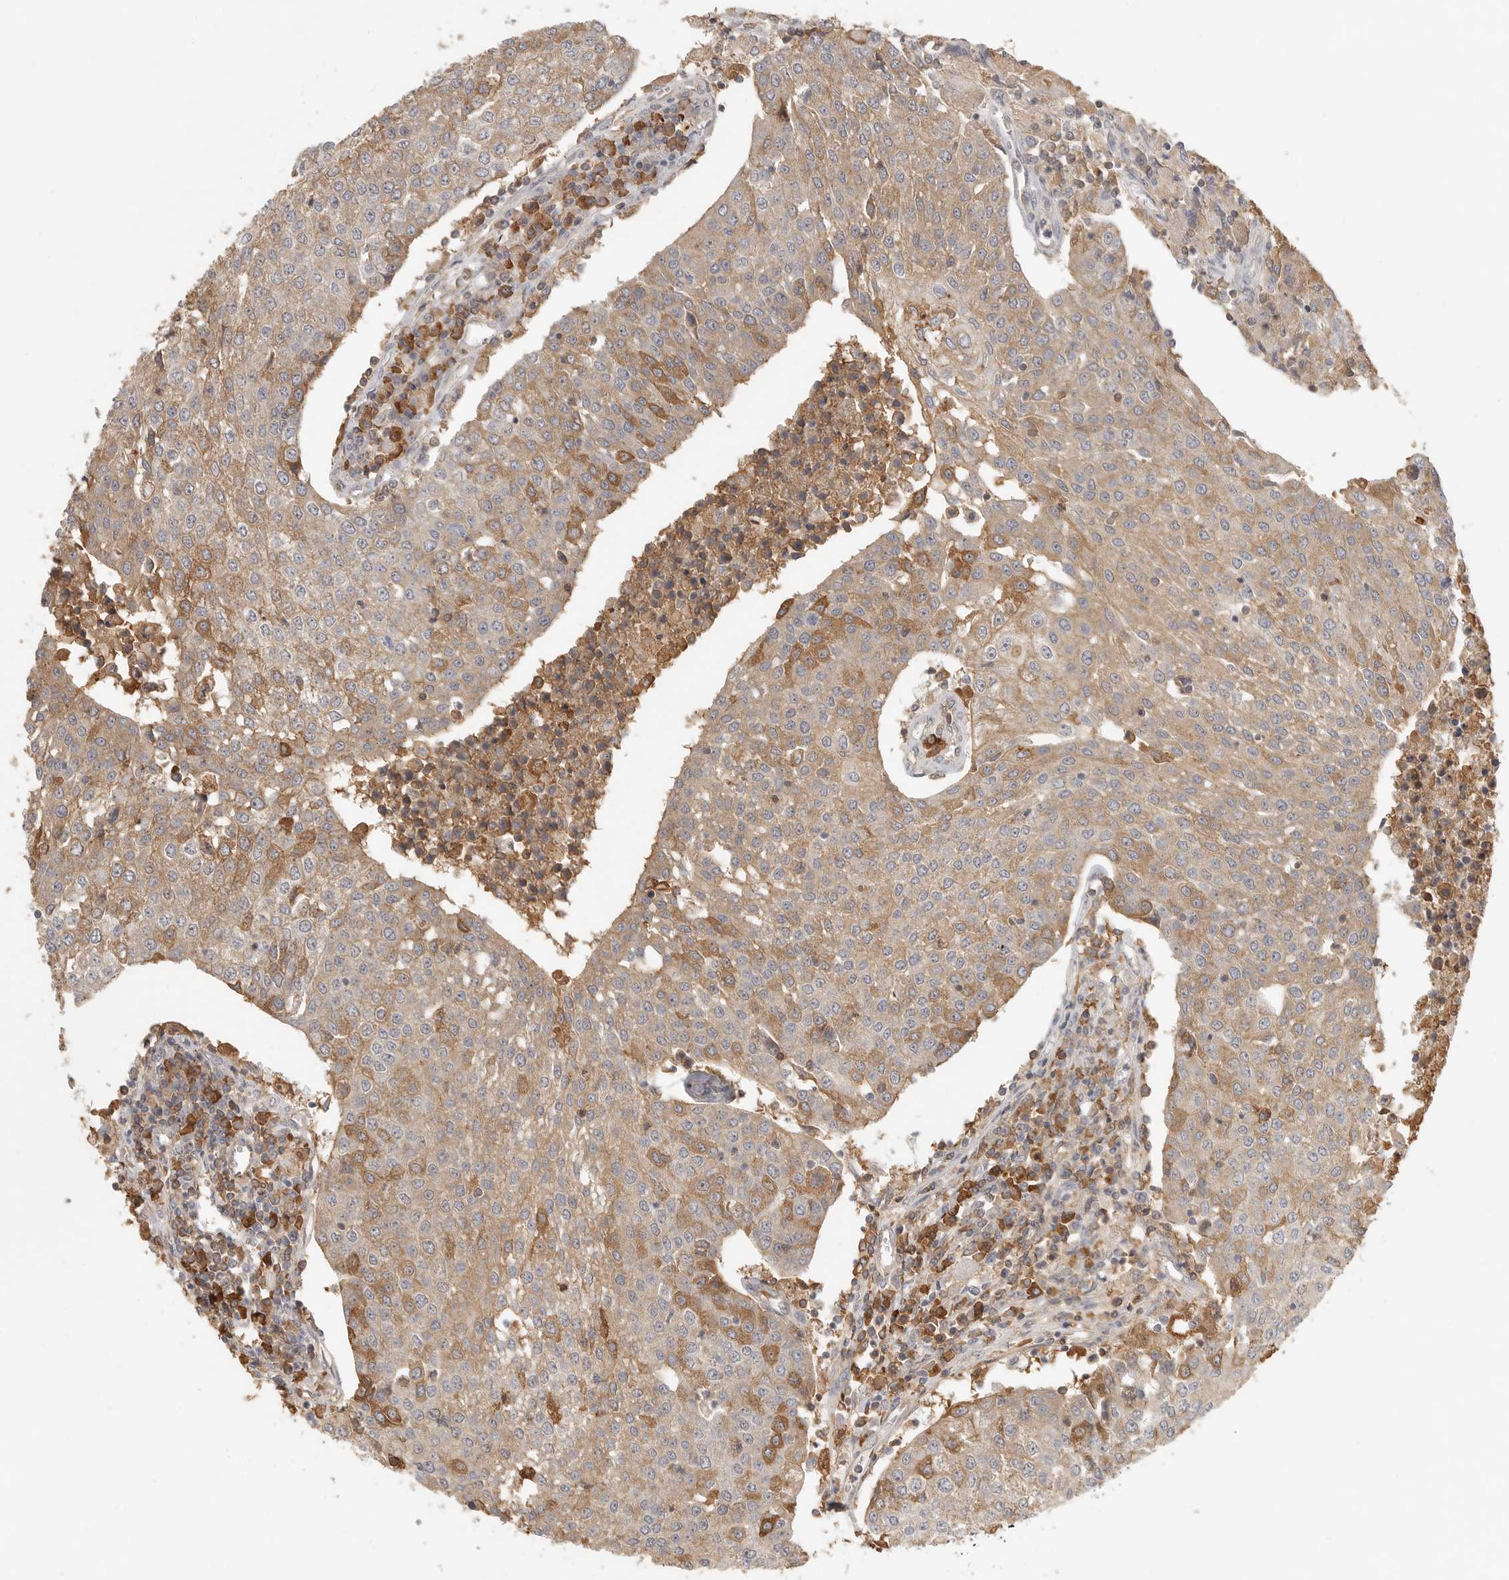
{"staining": {"intensity": "moderate", "quantity": ">75%", "location": "cytoplasmic/membranous"}, "tissue": "urothelial cancer", "cell_type": "Tumor cells", "image_type": "cancer", "snomed": [{"axis": "morphology", "description": "Urothelial carcinoma, High grade"}, {"axis": "topography", "description": "Urinary bladder"}], "caption": "Immunohistochemistry (IHC) of urothelial cancer exhibits medium levels of moderate cytoplasmic/membranous expression in approximately >75% of tumor cells.", "gene": "SLC25A36", "patient": {"sex": "female", "age": 85}}